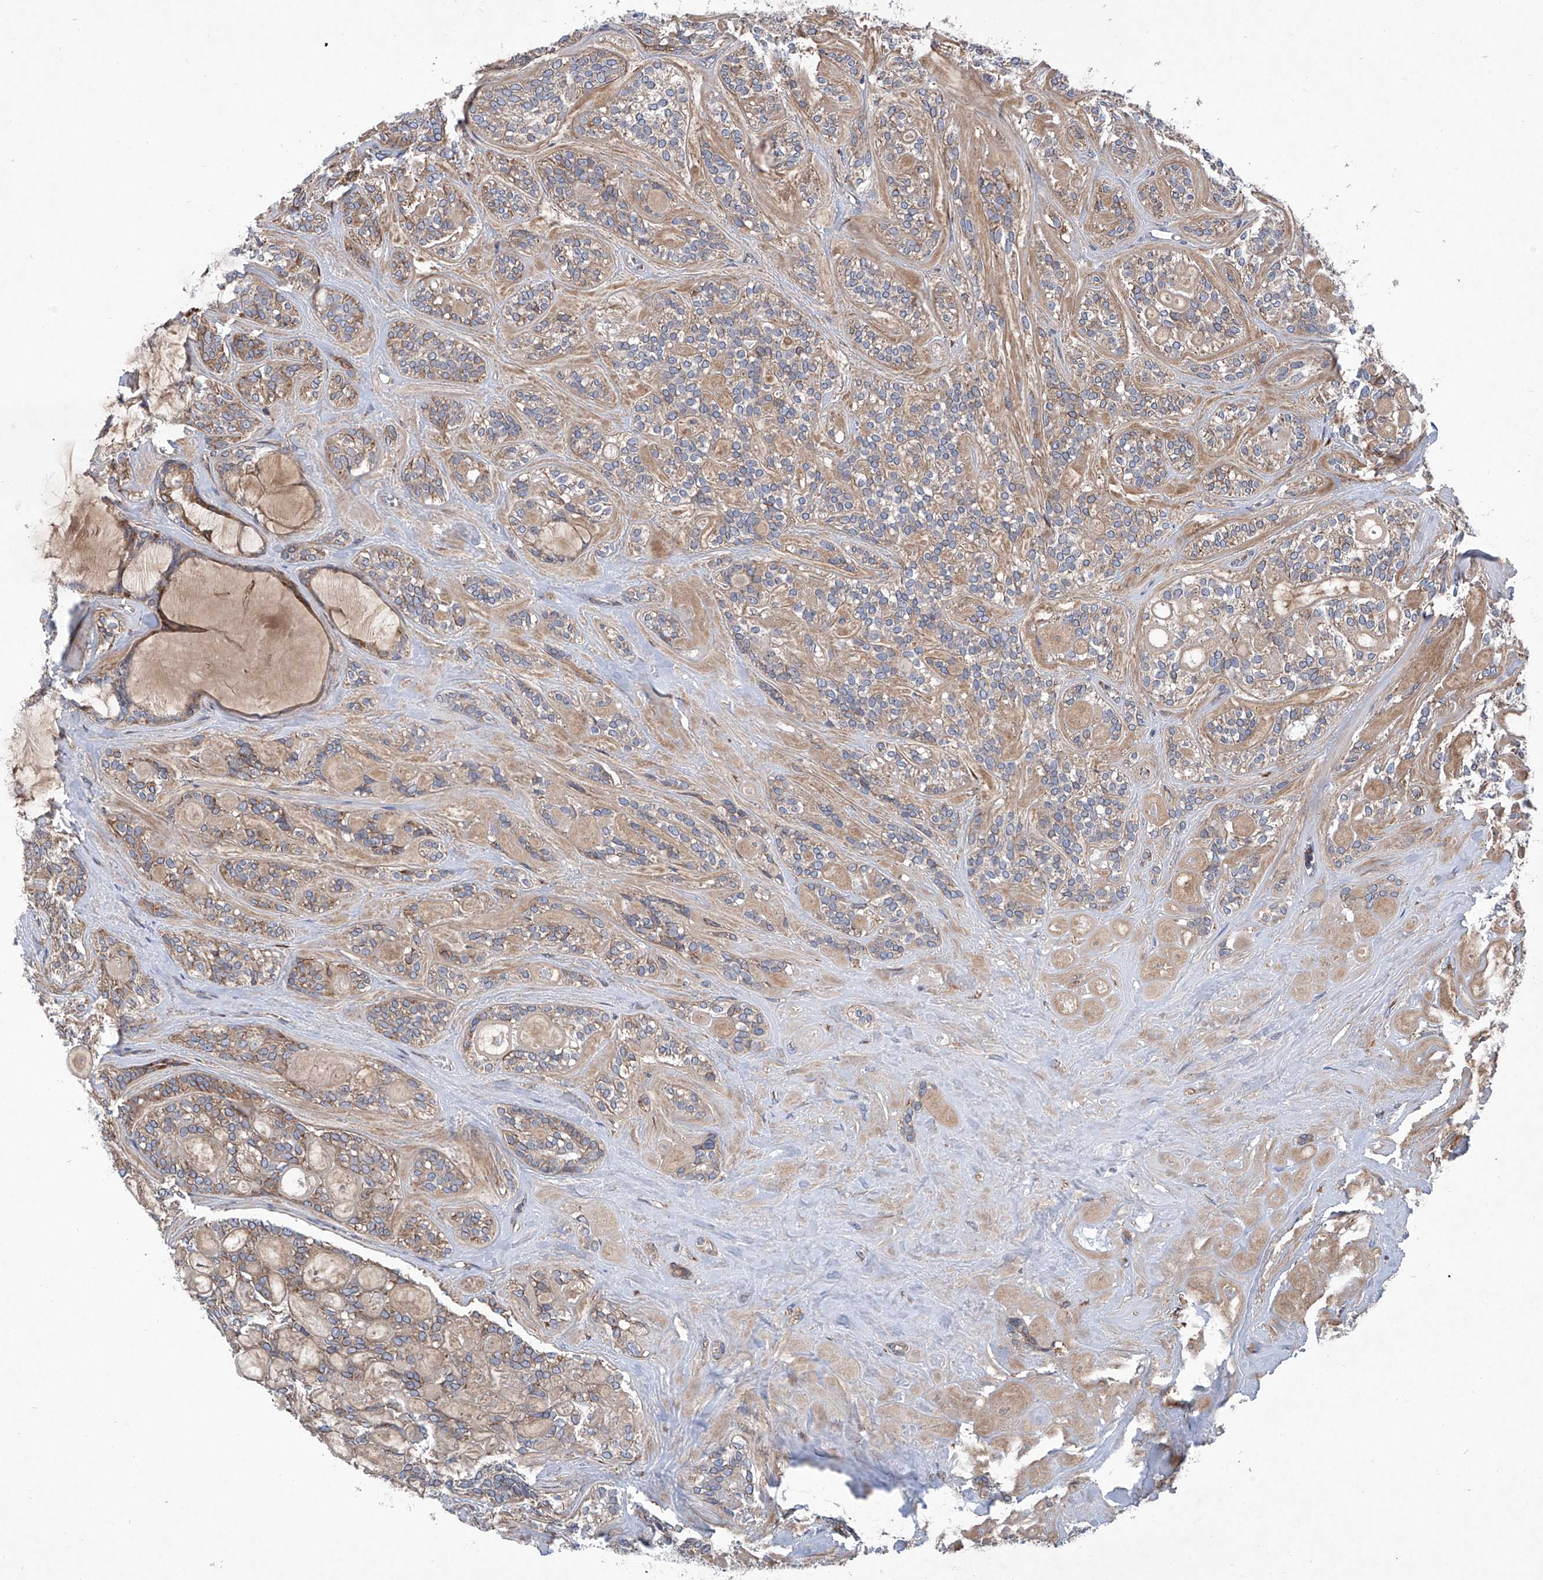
{"staining": {"intensity": "weak", "quantity": ">75%", "location": "cytoplasmic/membranous"}, "tissue": "head and neck cancer", "cell_type": "Tumor cells", "image_type": "cancer", "snomed": [{"axis": "morphology", "description": "Adenocarcinoma, NOS"}, {"axis": "topography", "description": "Head-Neck"}], "caption": "Protein staining shows weak cytoplasmic/membranous staining in about >75% of tumor cells in head and neck cancer (adenocarcinoma).", "gene": "ASCC3", "patient": {"sex": "male", "age": 66}}